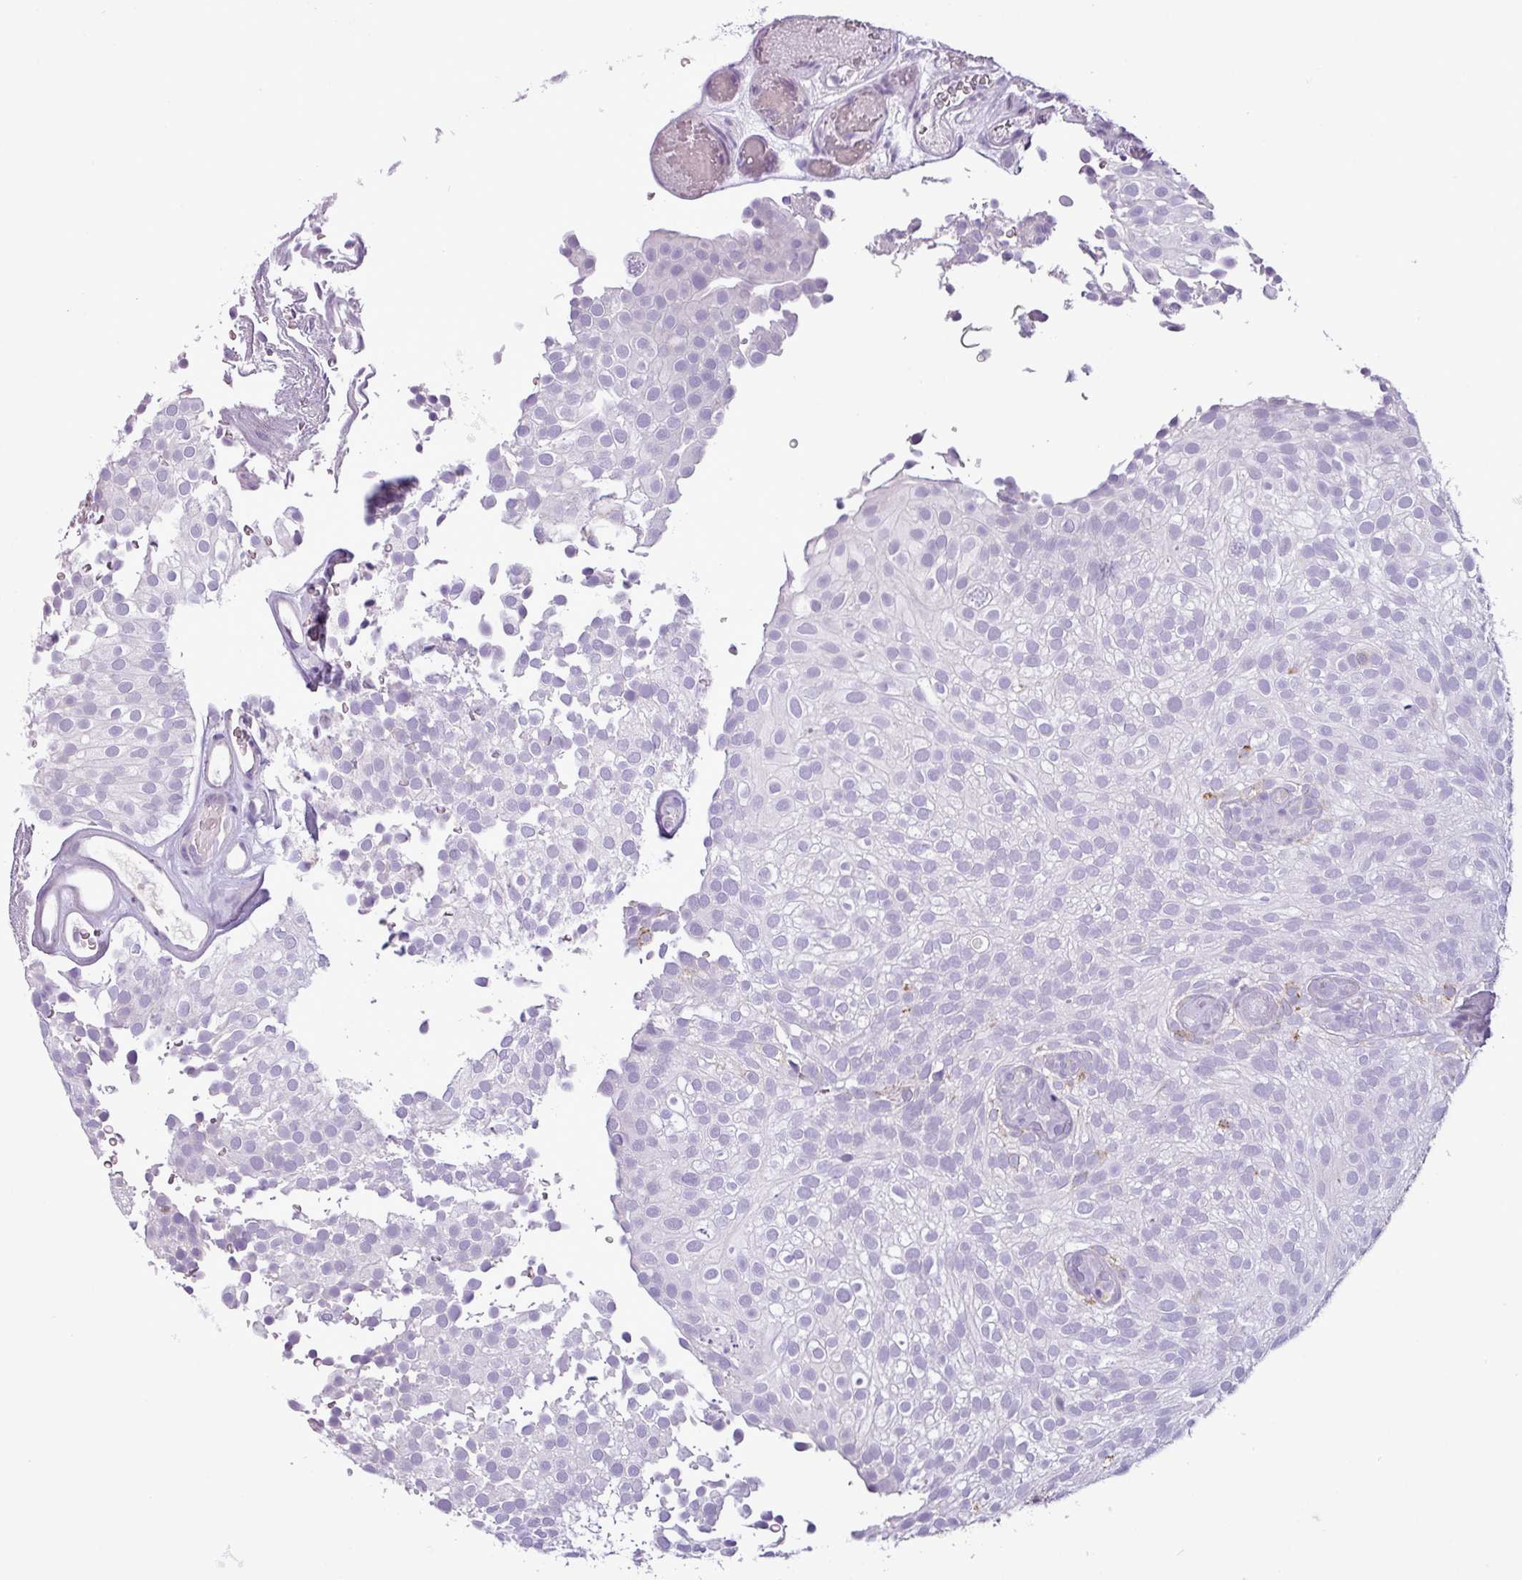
{"staining": {"intensity": "strong", "quantity": "<25%", "location": "cytoplasmic/membranous"}, "tissue": "urothelial cancer", "cell_type": "Tumor cells", "image_type": "cancer", "snomed": [{"axis": "morphology", "description": "Urothelial carcinoma, Low grade"}, {"axis": "topography", "description": "Urinary bladder"}], "caption": "An immunohistochemistry micrograph of neoplastic tissue is shown. Protein staining in brown highlights strong cytoplasmic/membranous positivity in low-grade urothelial carcinoma within tumor cells.", "gene": "ZNF667", "patient": {"sex": "male", "age": 78}}